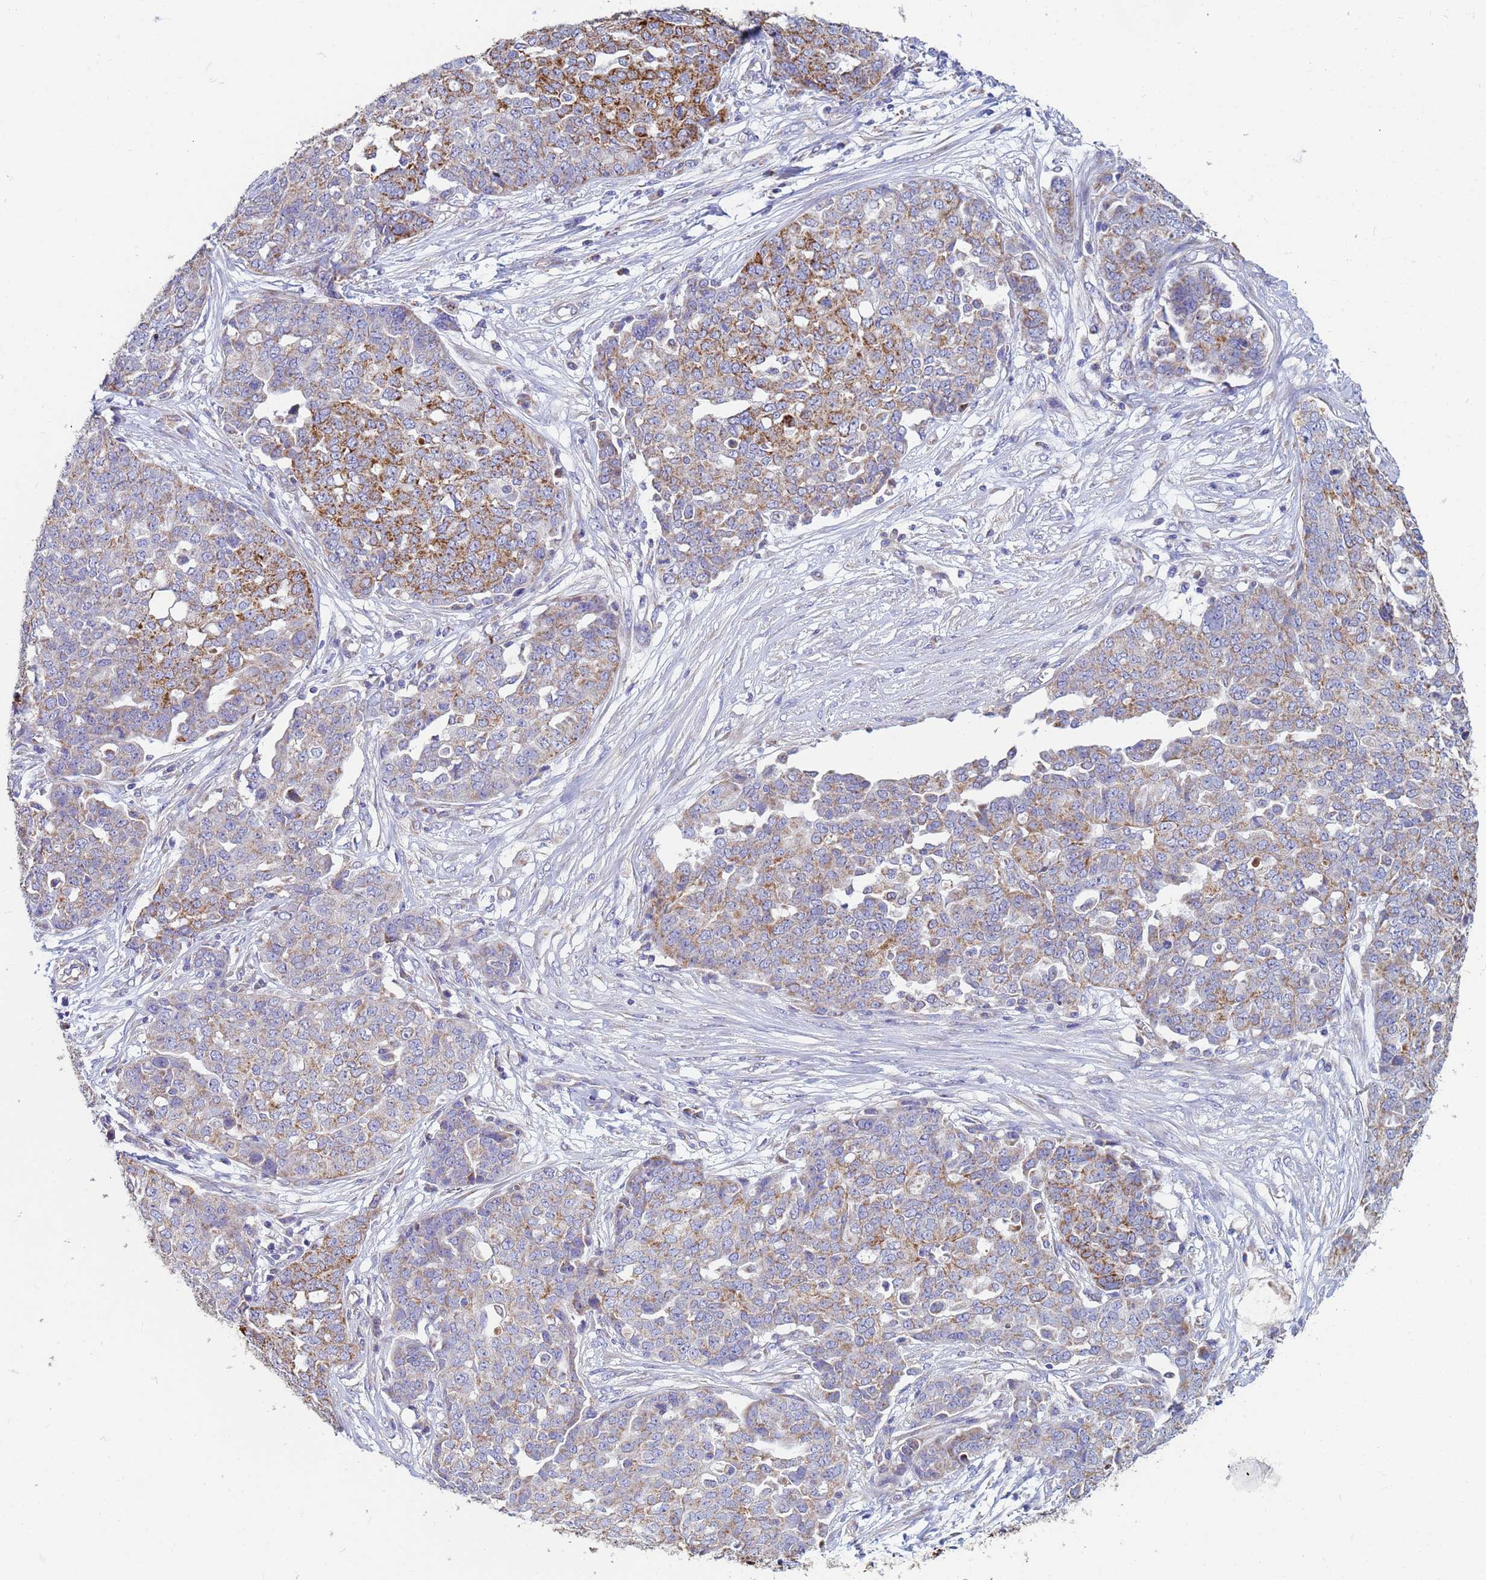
{"staining": {"intensity": "moderate", "quantity": "25%-75%", "location": "cytoplasmic/membranous"}, "tissue": "ovarian cancer", "cell_type": "Tumor cells", "image_type": "cancer", "snomed": [{"axis": "morphology", "description": "Cystadenocarcinoma, serous, NOS"}, {"axis": "topography", "description": "Soft tissue"}, {"axis": "topography", "description": "Ovary"}], "caption": "Approximately 25%-75% of tumor cells in ovarian cancer display moderate cytoplasmic/membranous protein staining as visualized by brown immunohistochemical staining.", "gene": "UQCRH", "patient": {"sex": "female", "age": 57}}